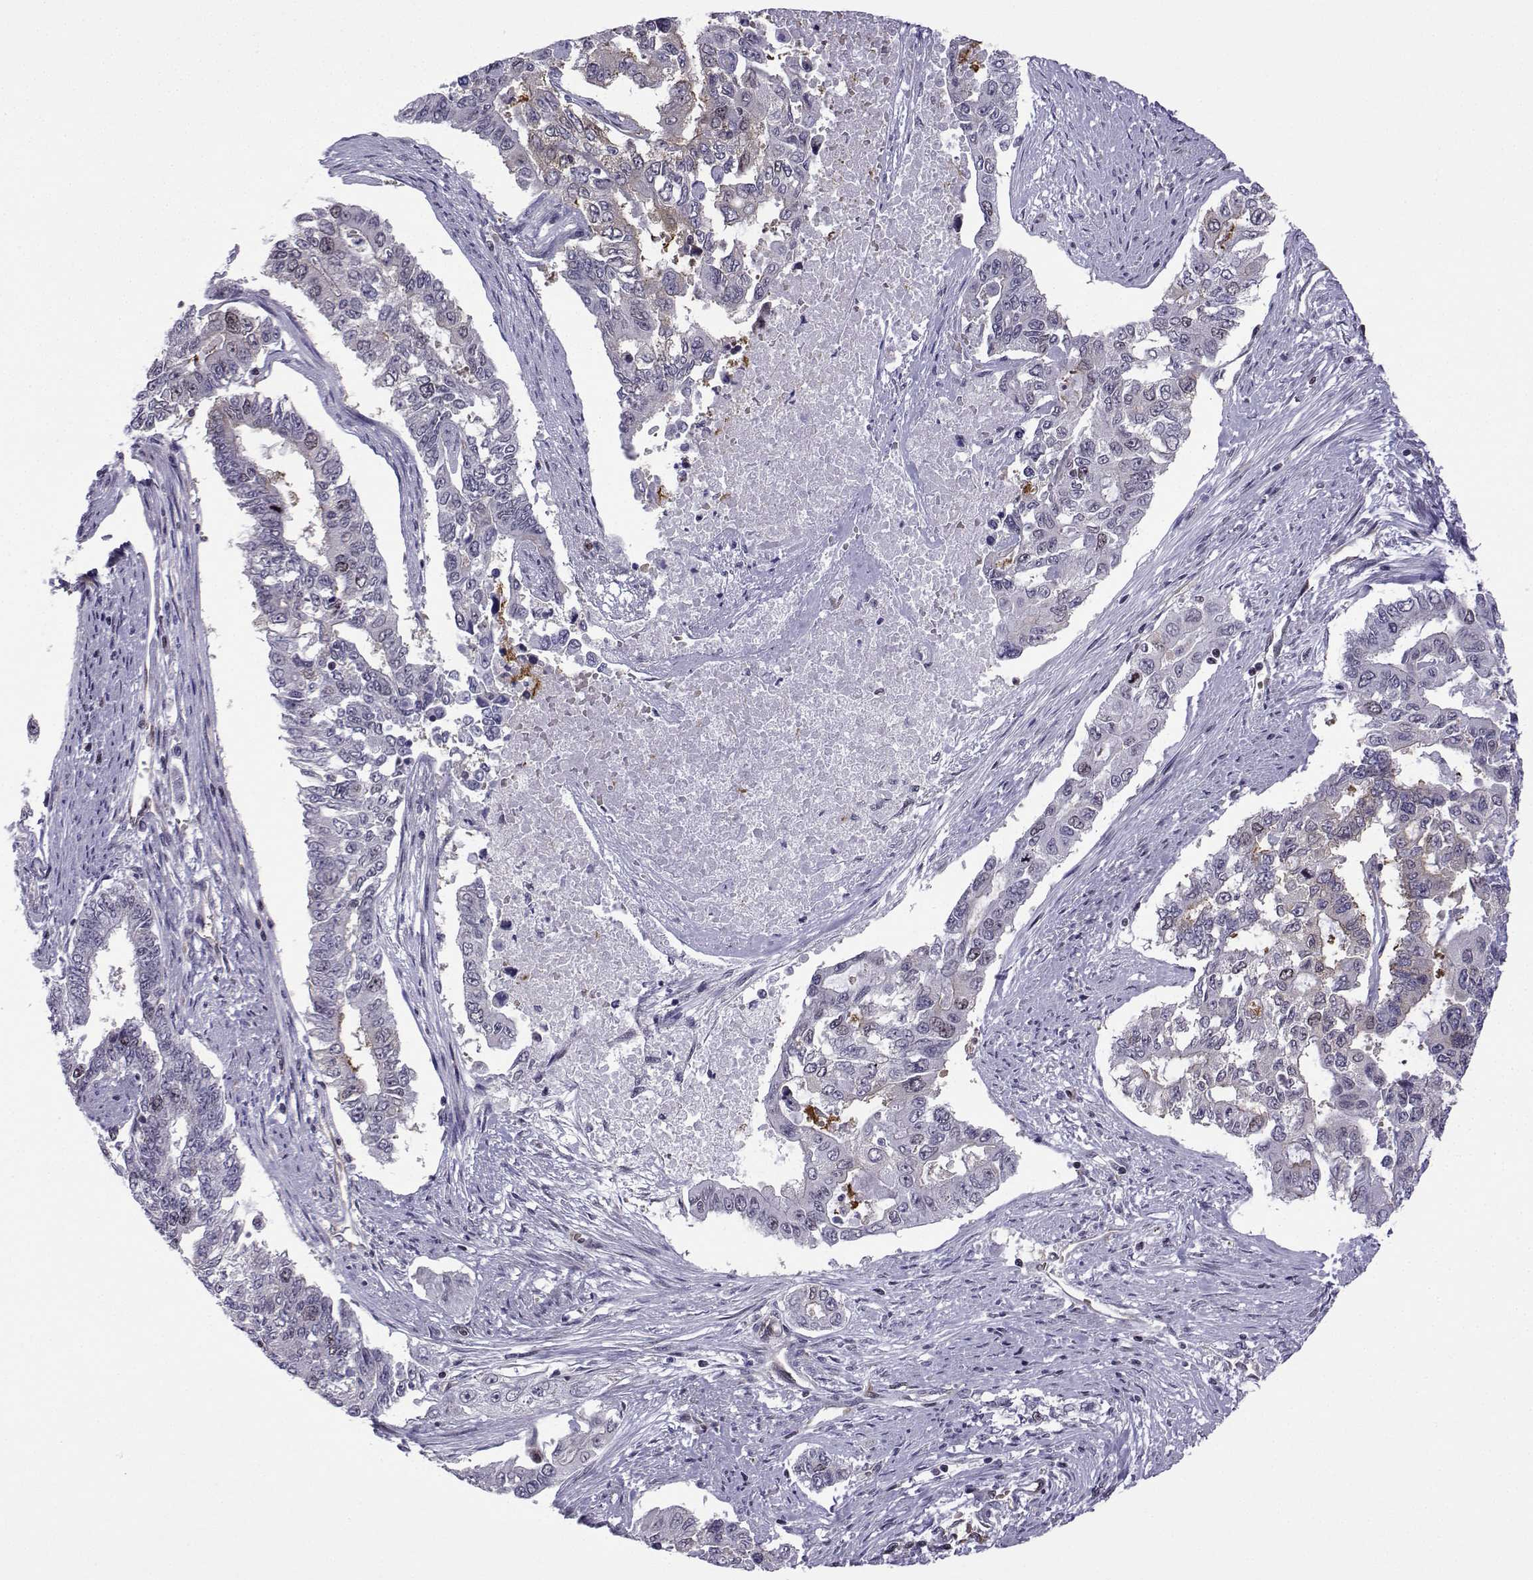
{"staining": {"intensity": "negative", "quantity": "none", "location": "none"}, "tissue": "endometrial cancer", "cell_type": "Tumor cells", "image_type": "cancer", "snomed": [{"axis": "morphology", "description": "Adenocarcinoma, NOS"}, {"axis": "topography", "description": "Uterus"}], "caption": "Immunohistochemical staining of human endometrial cancer demonstrates no significant positivity in tumor cells.", "gene": "INCENP", "patient": {"sex": "female", "age": 59}}